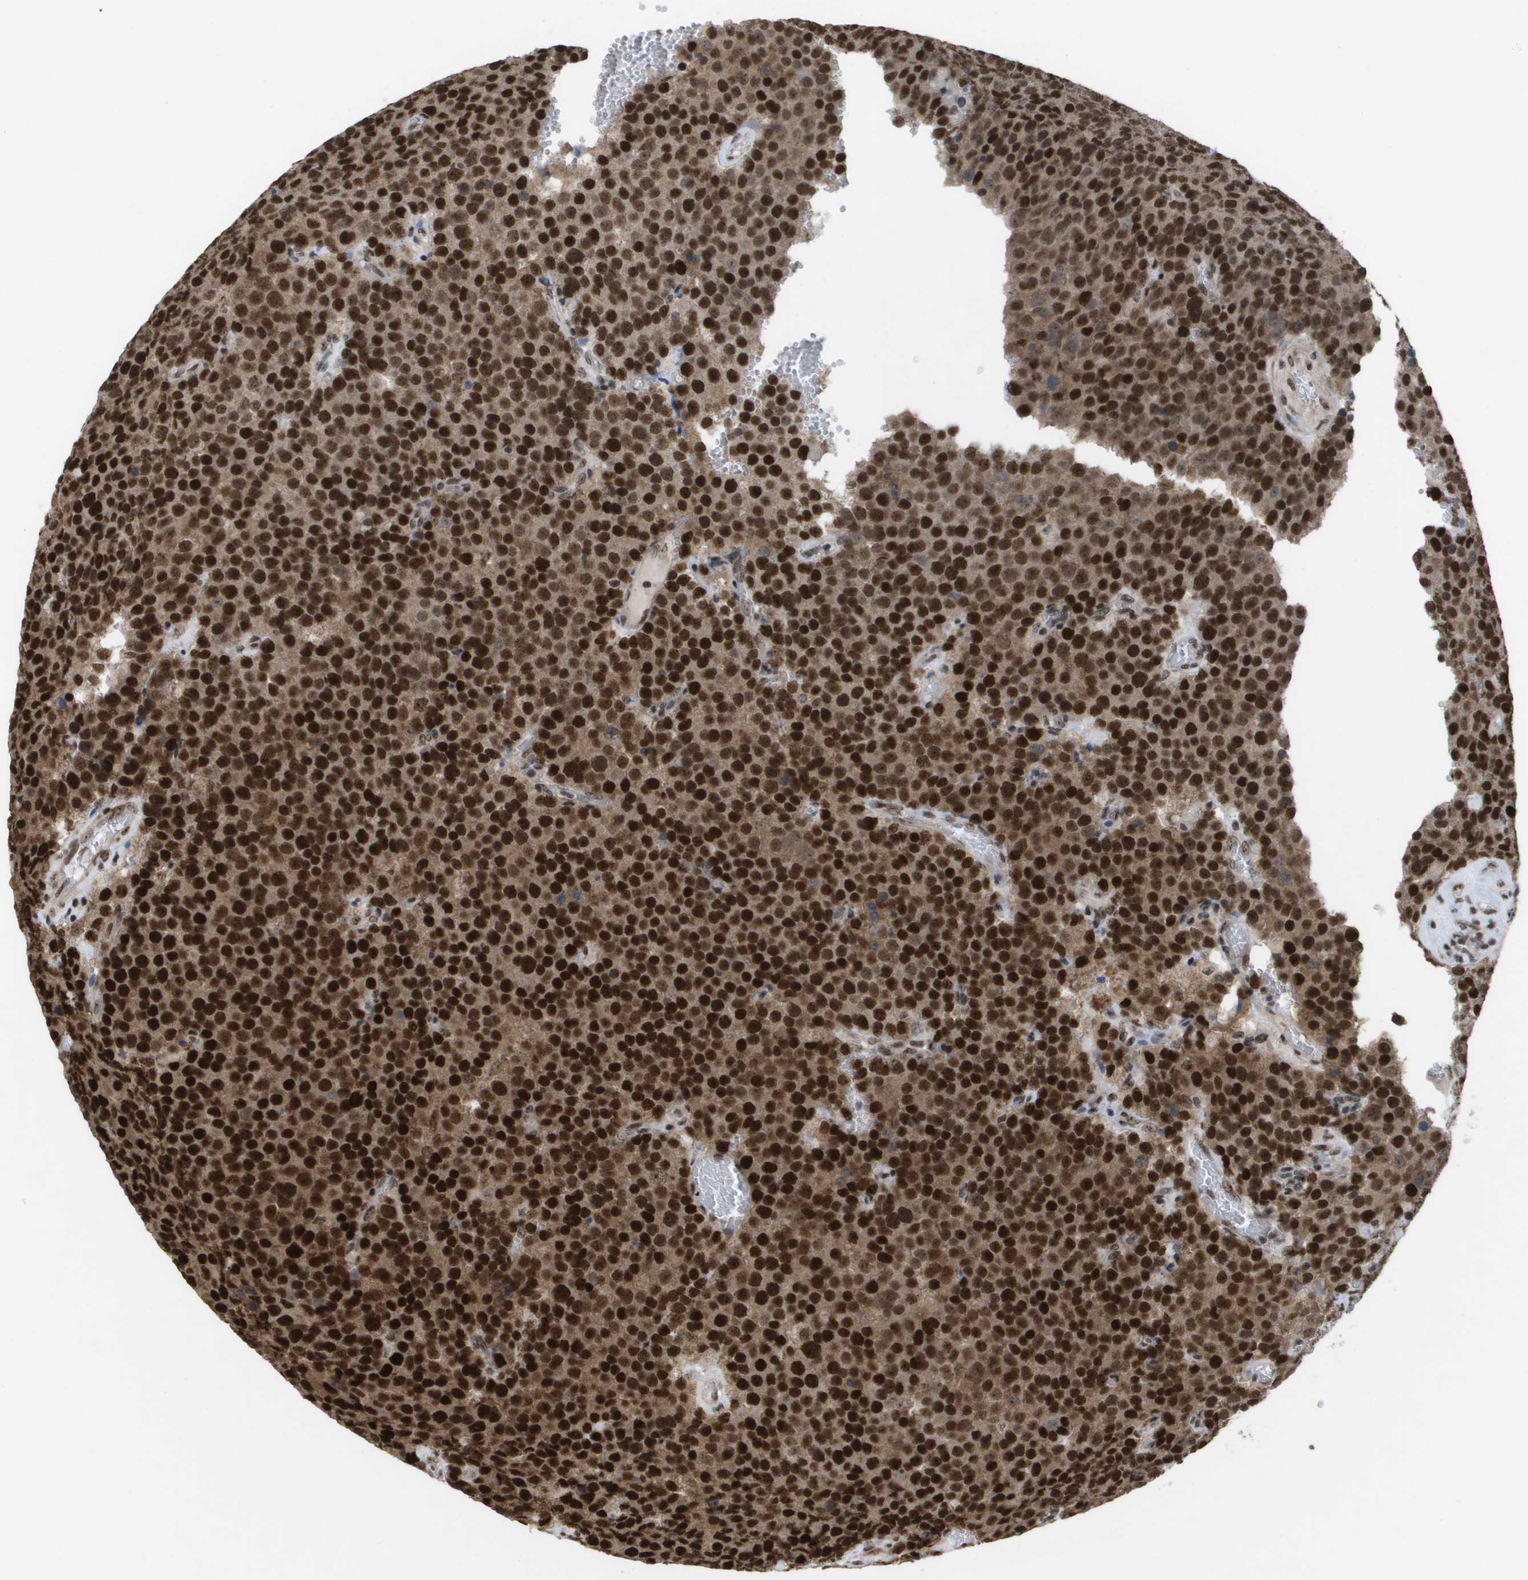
{"staining": {"intensity": "strong", "quantity": ">75%", "location": "cytoplasmic/membranous,nuclear"}, "tissue": "testis cancer", "cell_type": "Tumor cells", "image_type": "cancer", "snomed": [{"axis": "morphology", "description": "Normal tissue, NOS"}, {"axis": "morphology", "description": "Seminoma, NOS"}, {"axis": "topography", "description": "Testis"}], "caption": "A high amount of strong cytoplasmic/membranous and nuclear expression is appreciated in approximately >75% of tumor cells in testis seminoma tissue. The staining was performed using DAB (3,3'-diaminobenzidine), with brown indicating positive protein expression. Nuclei are stained blue with hematoxylin.", "gene": "CDT1", "patient": {"sex": "male", "age": 71}}